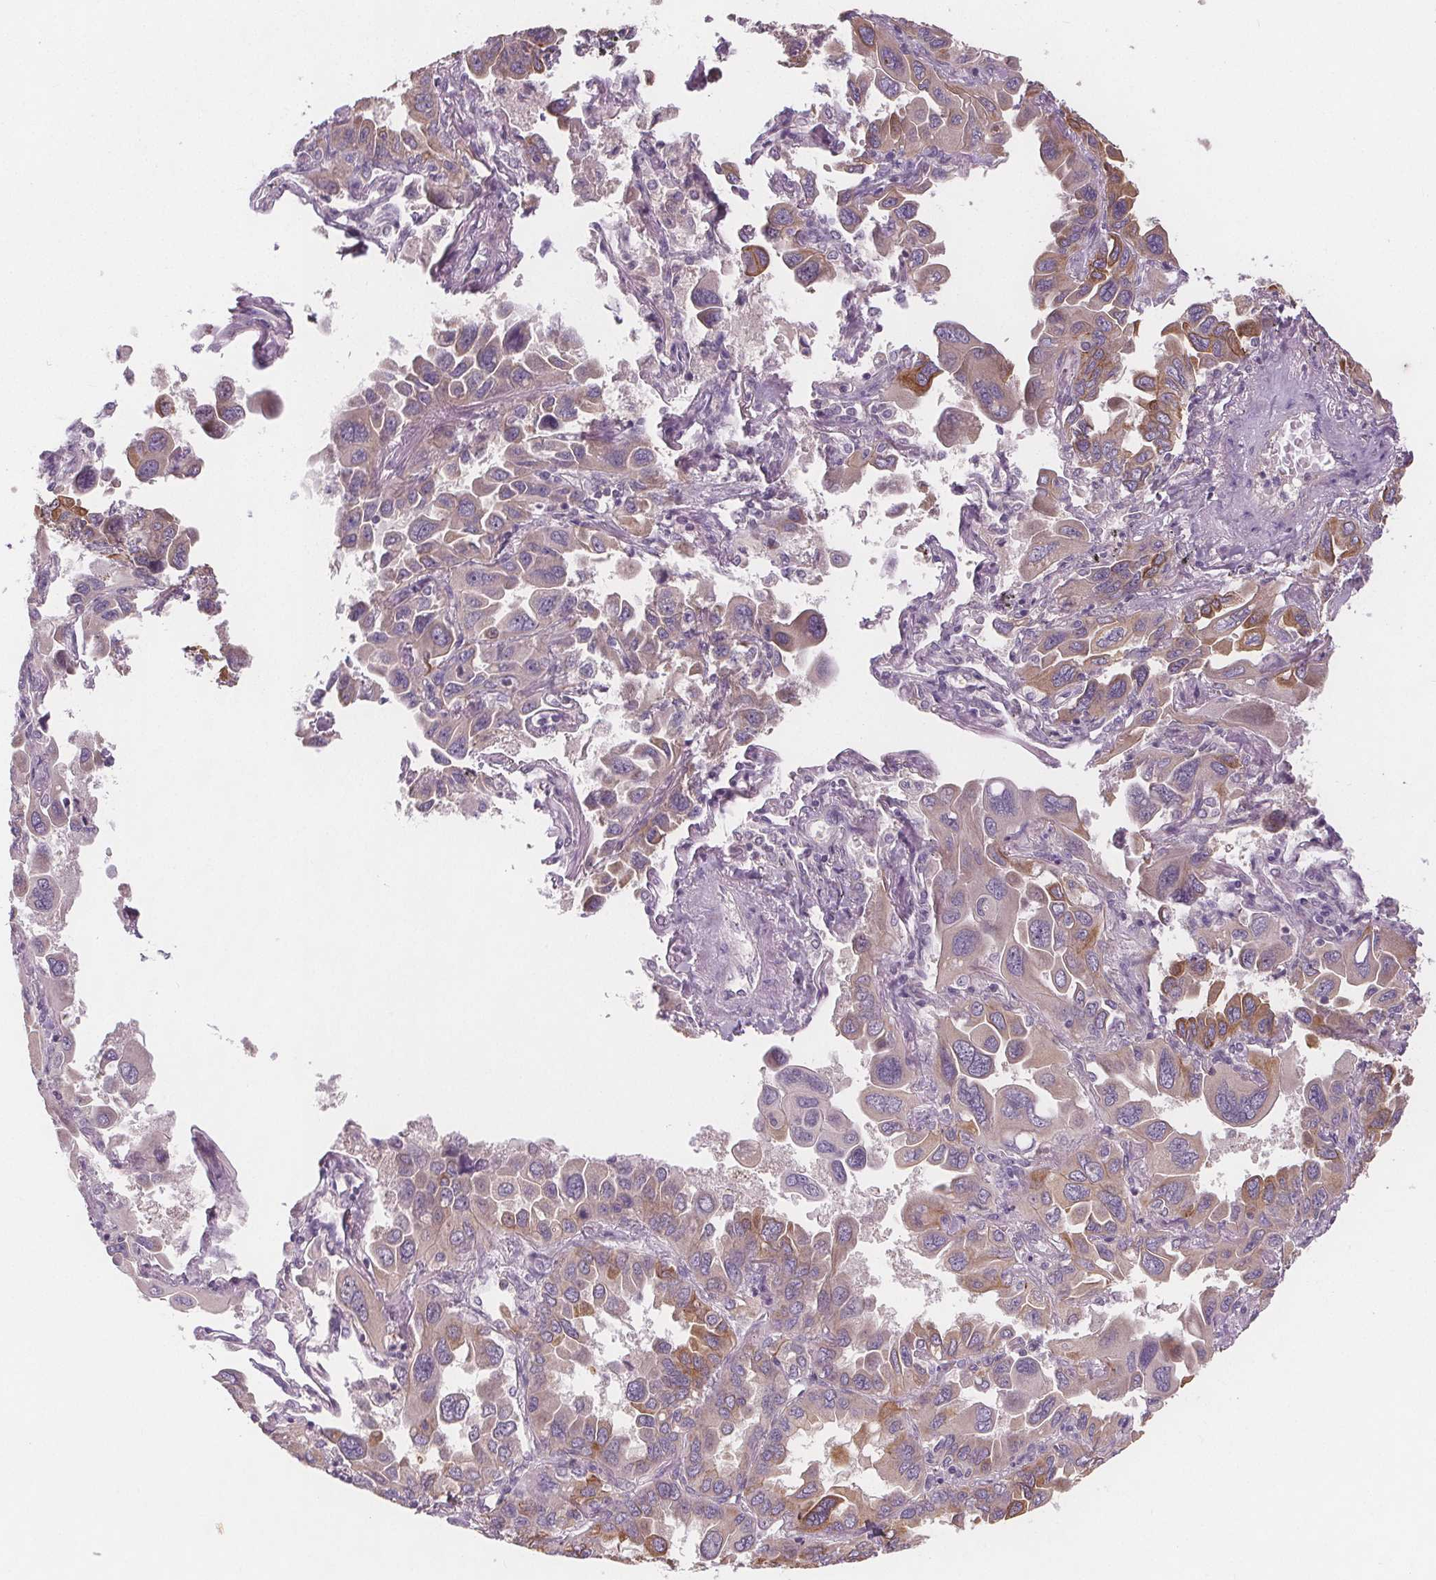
{"staining": {"intensity": "moderate", "quantity": "<25%", "location": "cytoplasmic/membranous"}, "tissue": "lung cancer", "cell_type": "Tumor cells", "image_type": "cancer", "snomed": [{"axis": "morphology", "description": "Adenocarcinoma, NOS"}, {"axis": "topography", "description": "Lung"}], "caption": "Immunohistochemical staining of human adenocarcinoma (lung) shows low levels of moderate cytoplasmic/membranous protein expression in approximately <25% of tumor cells.", "gene": "TMEM80", "patient": {"sex": "male", "age": 64}}